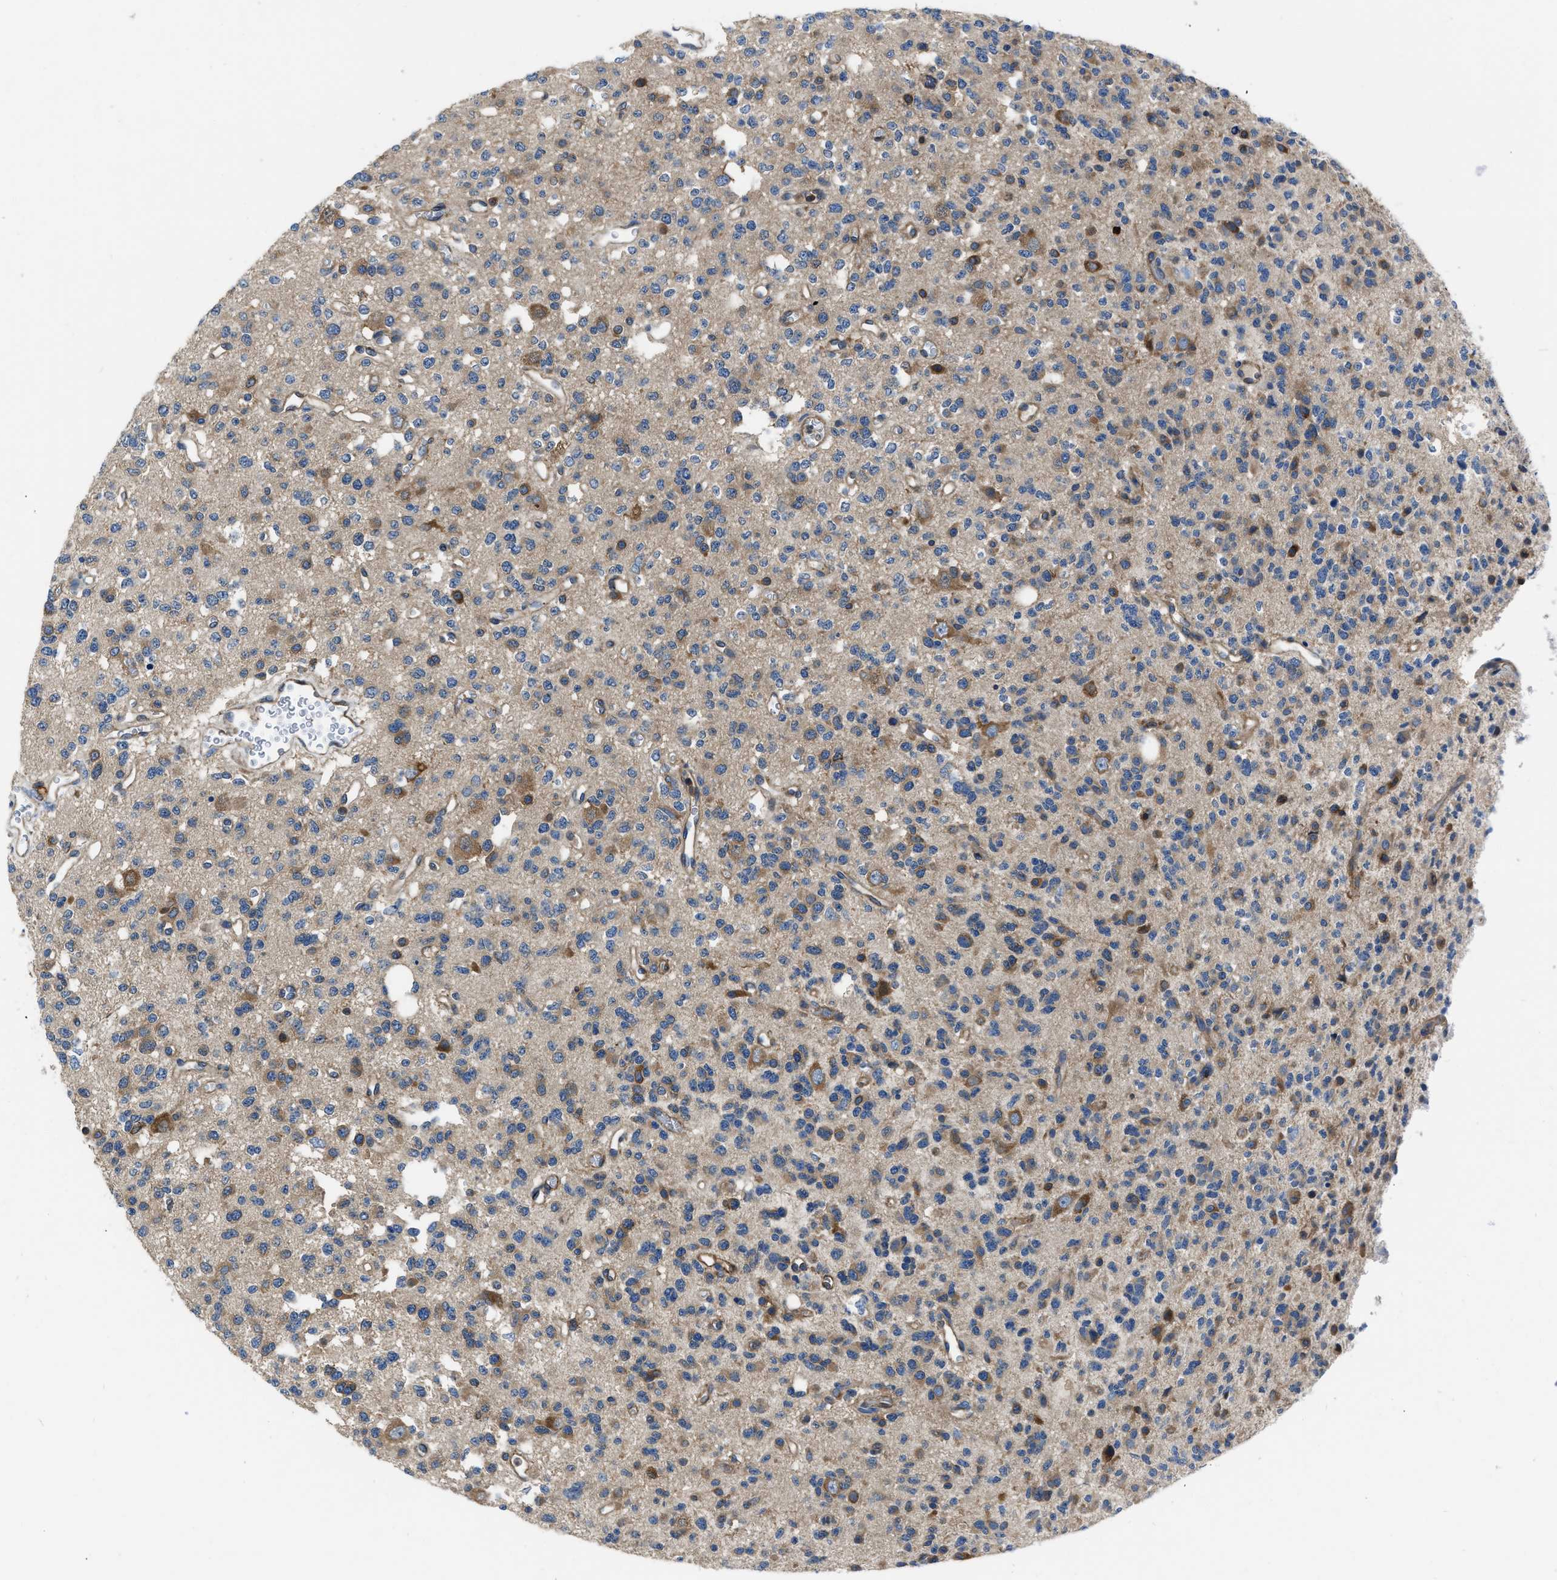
{"staining": {"intensity": "moderate", "quantity": "25%-75%", "location": "cytoplasmic/membranous"}, "tissue": "glioma", "cell_type": "Tumor cells", "image_type": "cancer", "snomed": [{"axis": "morphology", "description": "Glioma, malignant, Low grade"}, {"axis": "topography", "description": "Brain"}], "caption": "A brown stain highlights moderate cytoplasmic/membranous positivity of a protein in human glioma tumor cells.", "gene": "YARS1", "patient": {"sex": "male", "age": 38}}